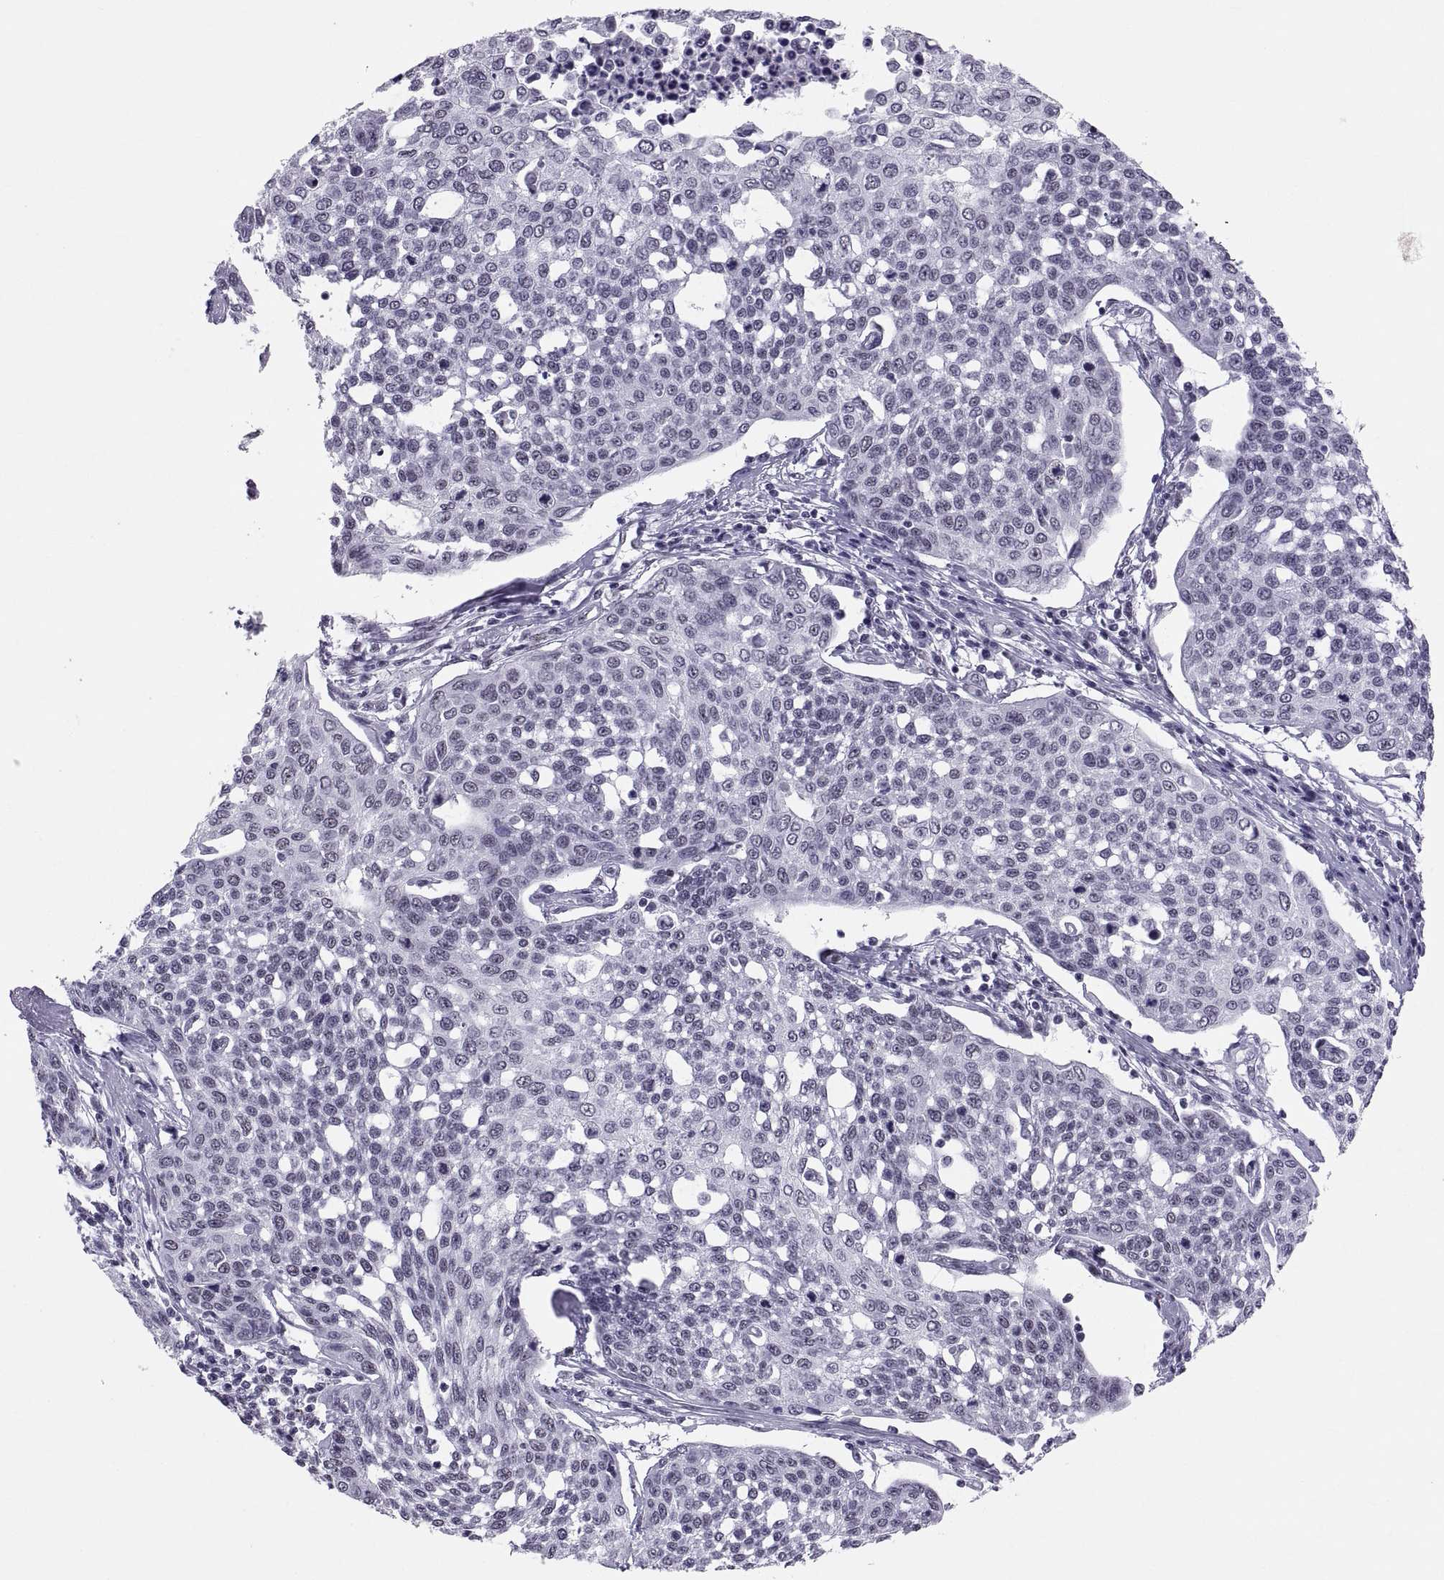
{"staining": {"intensity": "negative", "quantity": "none", "location": "none"}, "tissue": "cervical cancer", "cell_type": "Tumor cells", "image_type": "cancer", "snomed": [{"axis": "morphology", "description": "Squamous cell carcinoma, NOS"}, {"axis": "topography", "description": "Cervix"}], "caption": "This histopathology image is of cervical cancer stained with IHC to label a protein in brown with the nuclei are counter-stained blue. There is no expression in tumor cells.", "gene": "NEUROD6", "patient": {"sex": "female", "age": 34}}